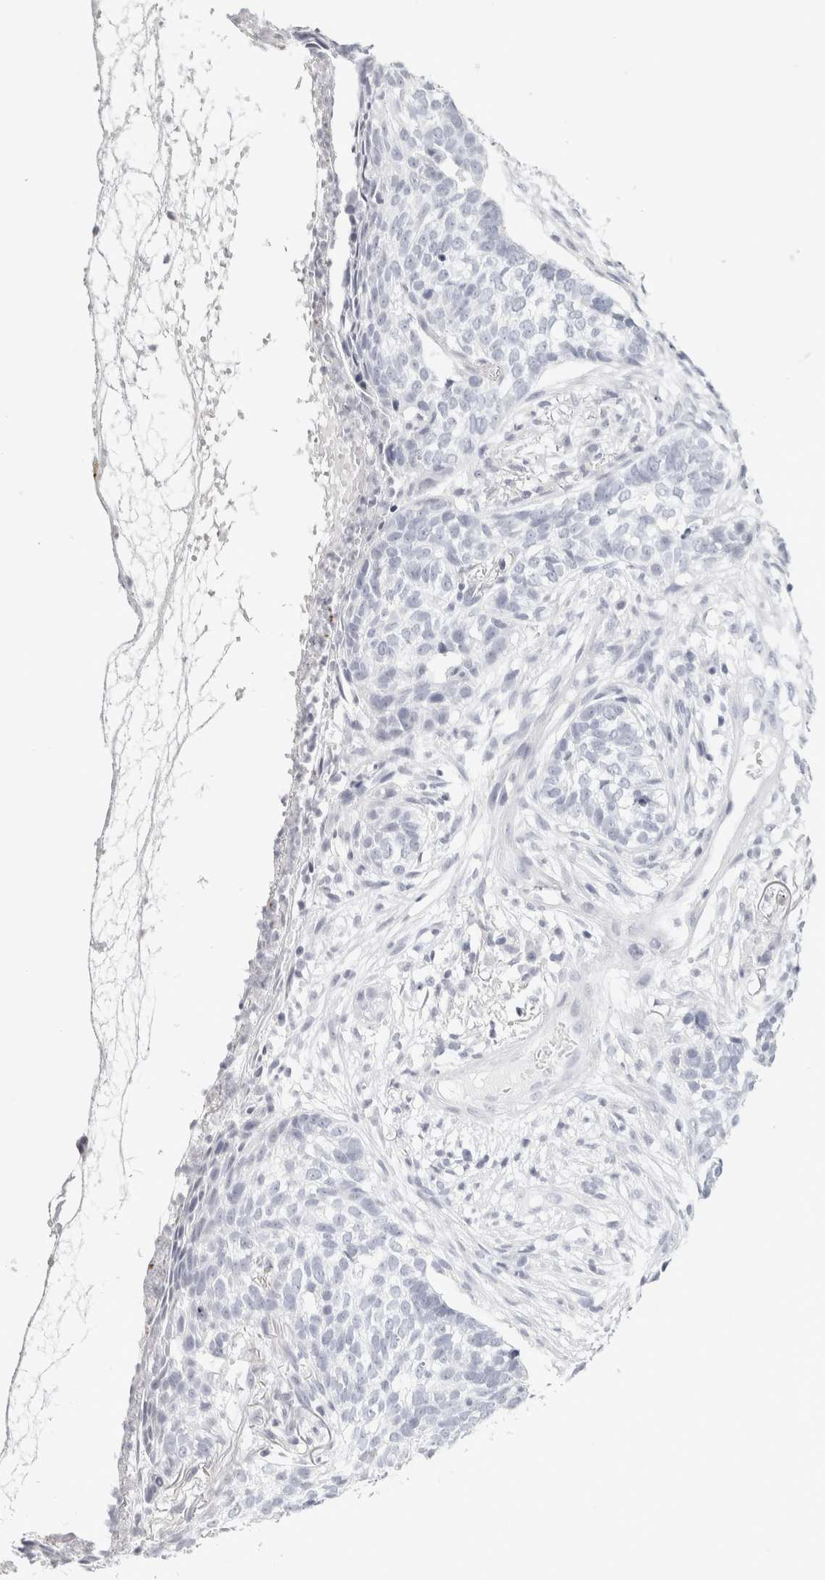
{"staining": {"intensity": "negative", "quantity": "none", "location": "none"}, "tissue": "skin cancer", "cell_type": "Tumor cells", "image_type": "cancer", "snomed": [{"axis": "morphology", "description": "Basal cell carcinoma"}, {"axis": "topography", "description": "Skin"}], "caption": "Skin cancer was stained to show a protein in brown. There is no significant staining in tumor cells.", "gene": "GARIN1A", "patient": {"sex": "male", "age": 85}}